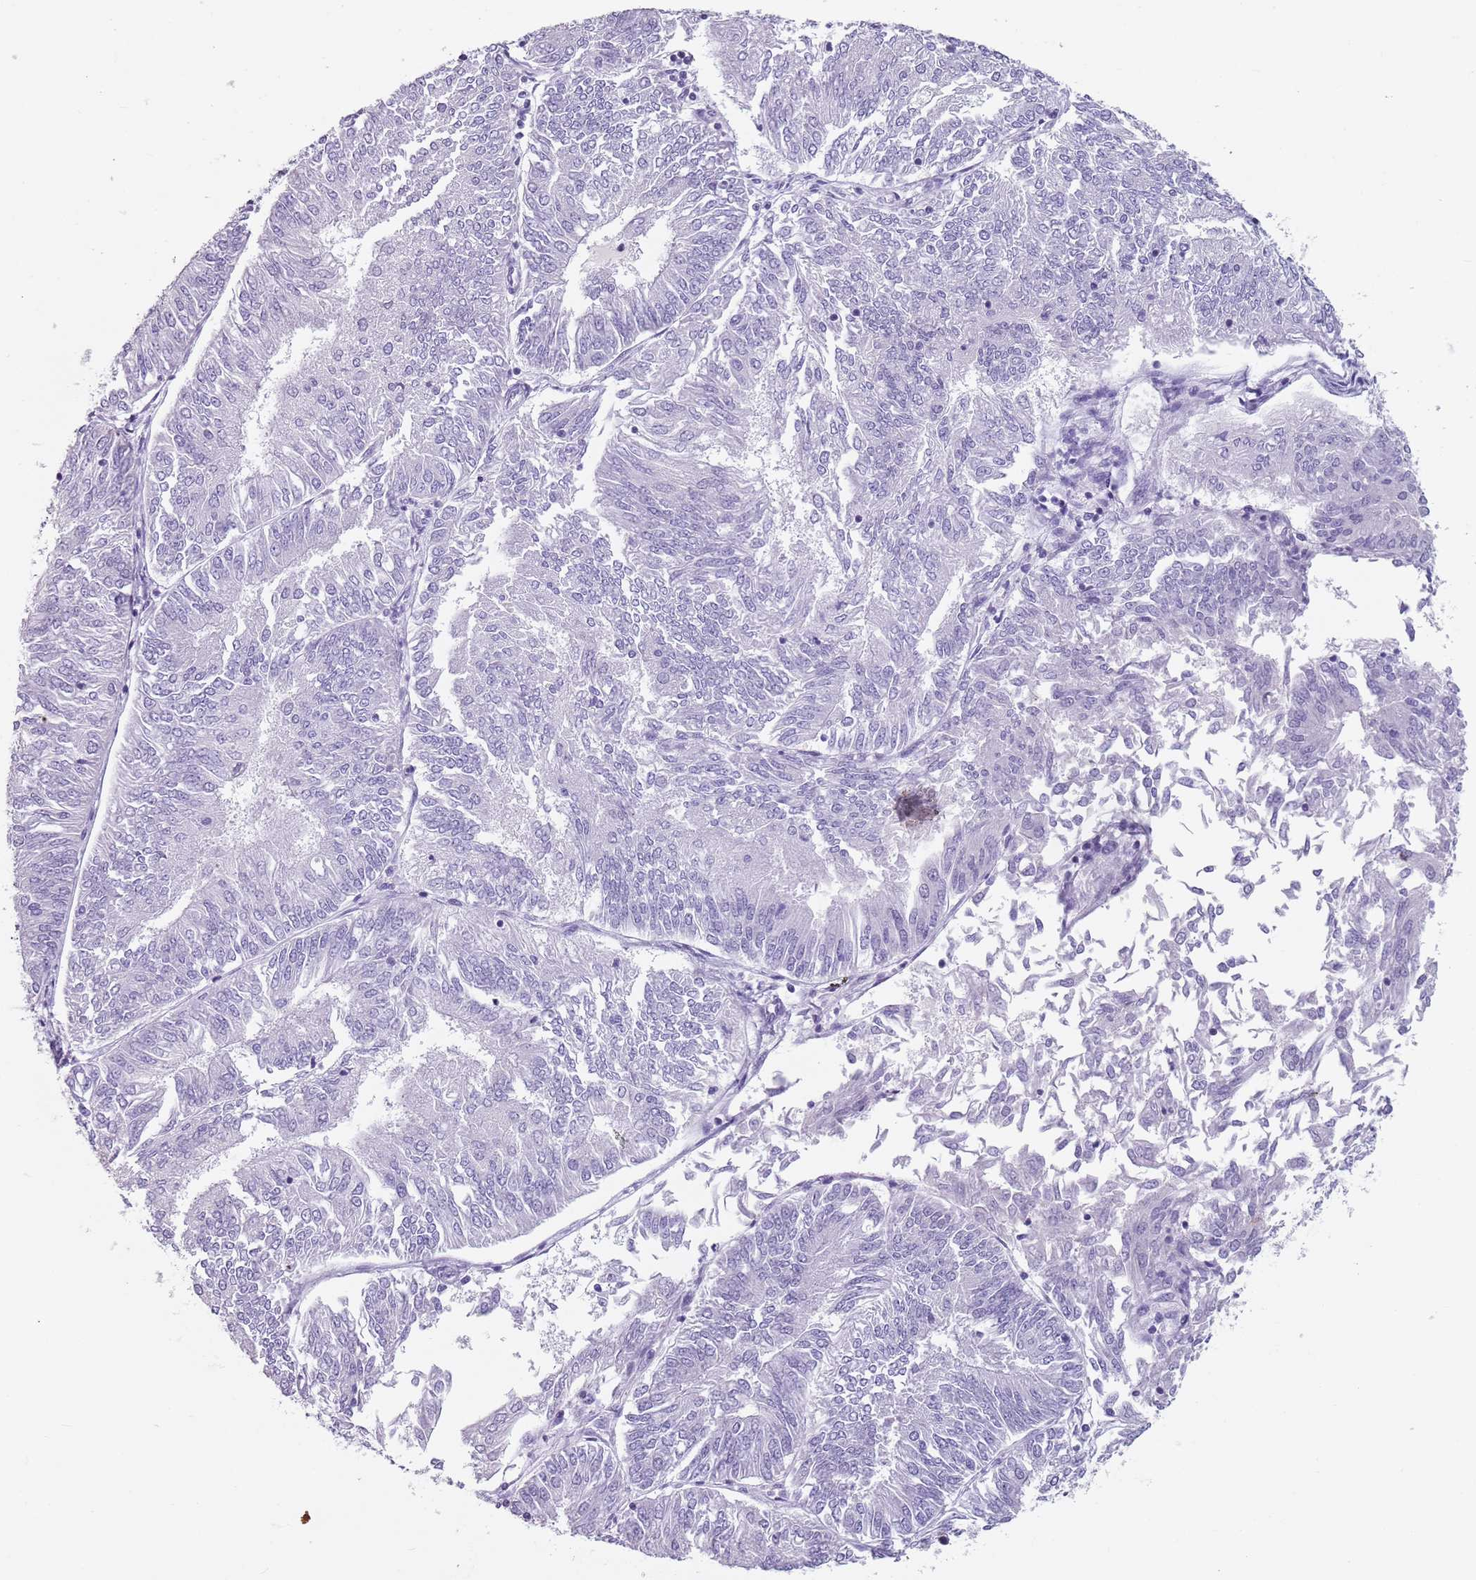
{"staining": {"intensity": "negative", "quantity": "none", "location": "none"}, "tissue": "endometrial cancer", "cell_type": "Tumor cells", "image_type": "cancer", "snomed": [{"axis": "morphology", "description": "Adenocarcinoma, NOS"}, {"axis": "topography", "description": "Endometrium"}], "caption": "Immunohistochemical staining of endometrial adenocarcinoma demonstrates no significant staining in tumor cells.", "gene": "SPESP1", "patient": {"sex": "female", "age": 58}}